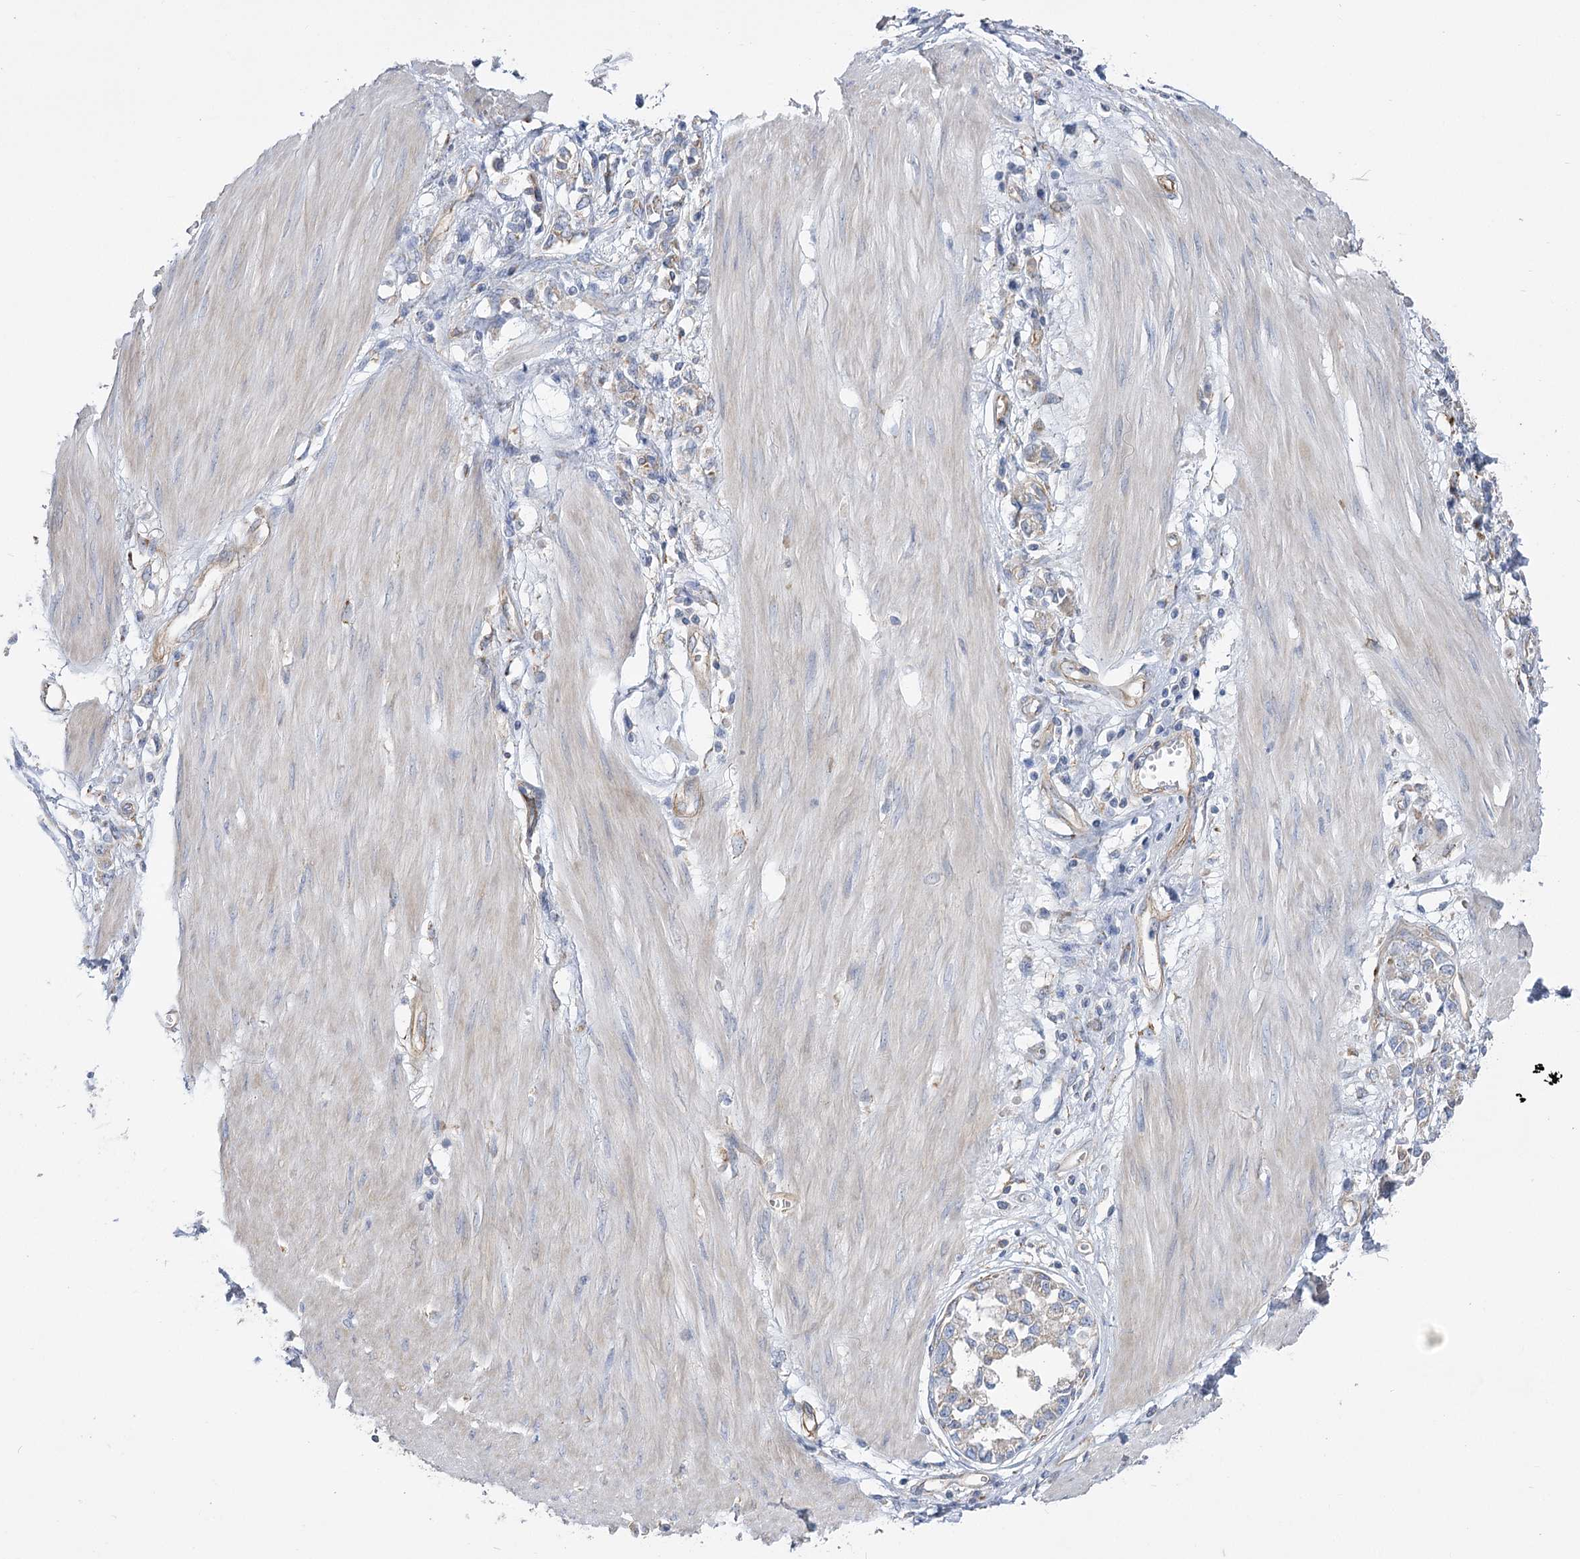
{"staining": {"intensity": "negative", "quantity": "none", "location": "none"}, "tissue": "stomach cancer", "cell_type": "Tumor cells", "image_type": "cancer", "snomed": [{"axis": "morphology", "description": "Adenocarcinoma, NOS"}, {"axis": "topography", "description": "Stomach"}], "caption": "Image shows no significant protein positivity in tumor cells of stomach adenocarcinoma. (Immunohistochemistry (ihc), brightfield microscopy, high magnification).", "gene": "RMDN2", "patient": {"sex": "female", "age": 76}}